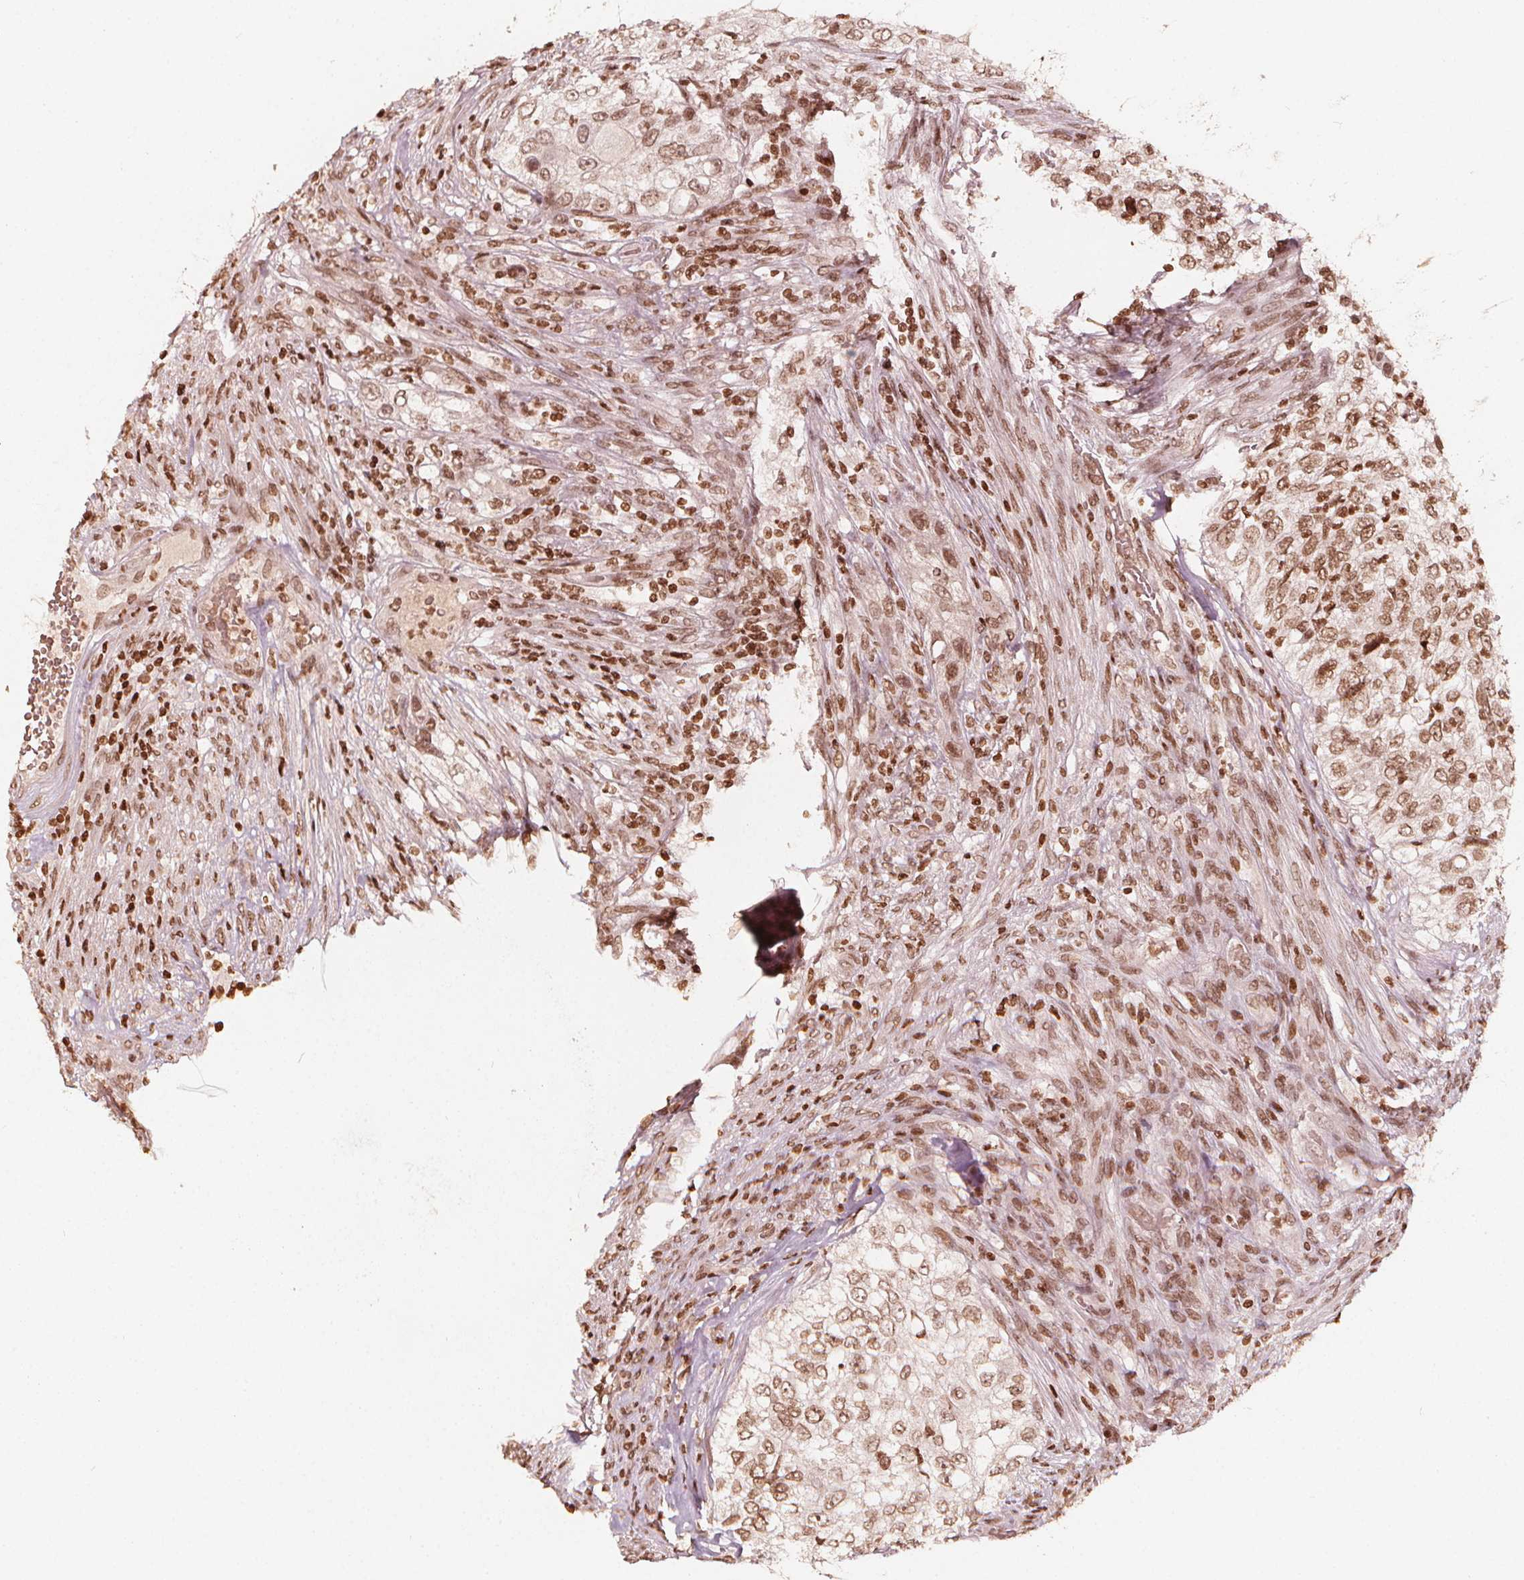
{"staining": {"intensity": "moderate", "quantity": ">75%", "location": "nuclear"}, "tissue": "urothelial cancer", "cell_type": "Tumor cells", "image_type": "cancer", "snomed": [{"axis": "morphology", "description": "Urothelial carcinoma, High grade"}, {"axis": "topography", "description": "Urinary bladder"}], "caption": "About >75% of tumor cells in high-grade urothelial carcinoma exhibit moderate nuclear protein positivity as visualized by brown immunohistochemical staining.", "gene": "H3C14", "patient": {"sex": "female", "age": 60}}